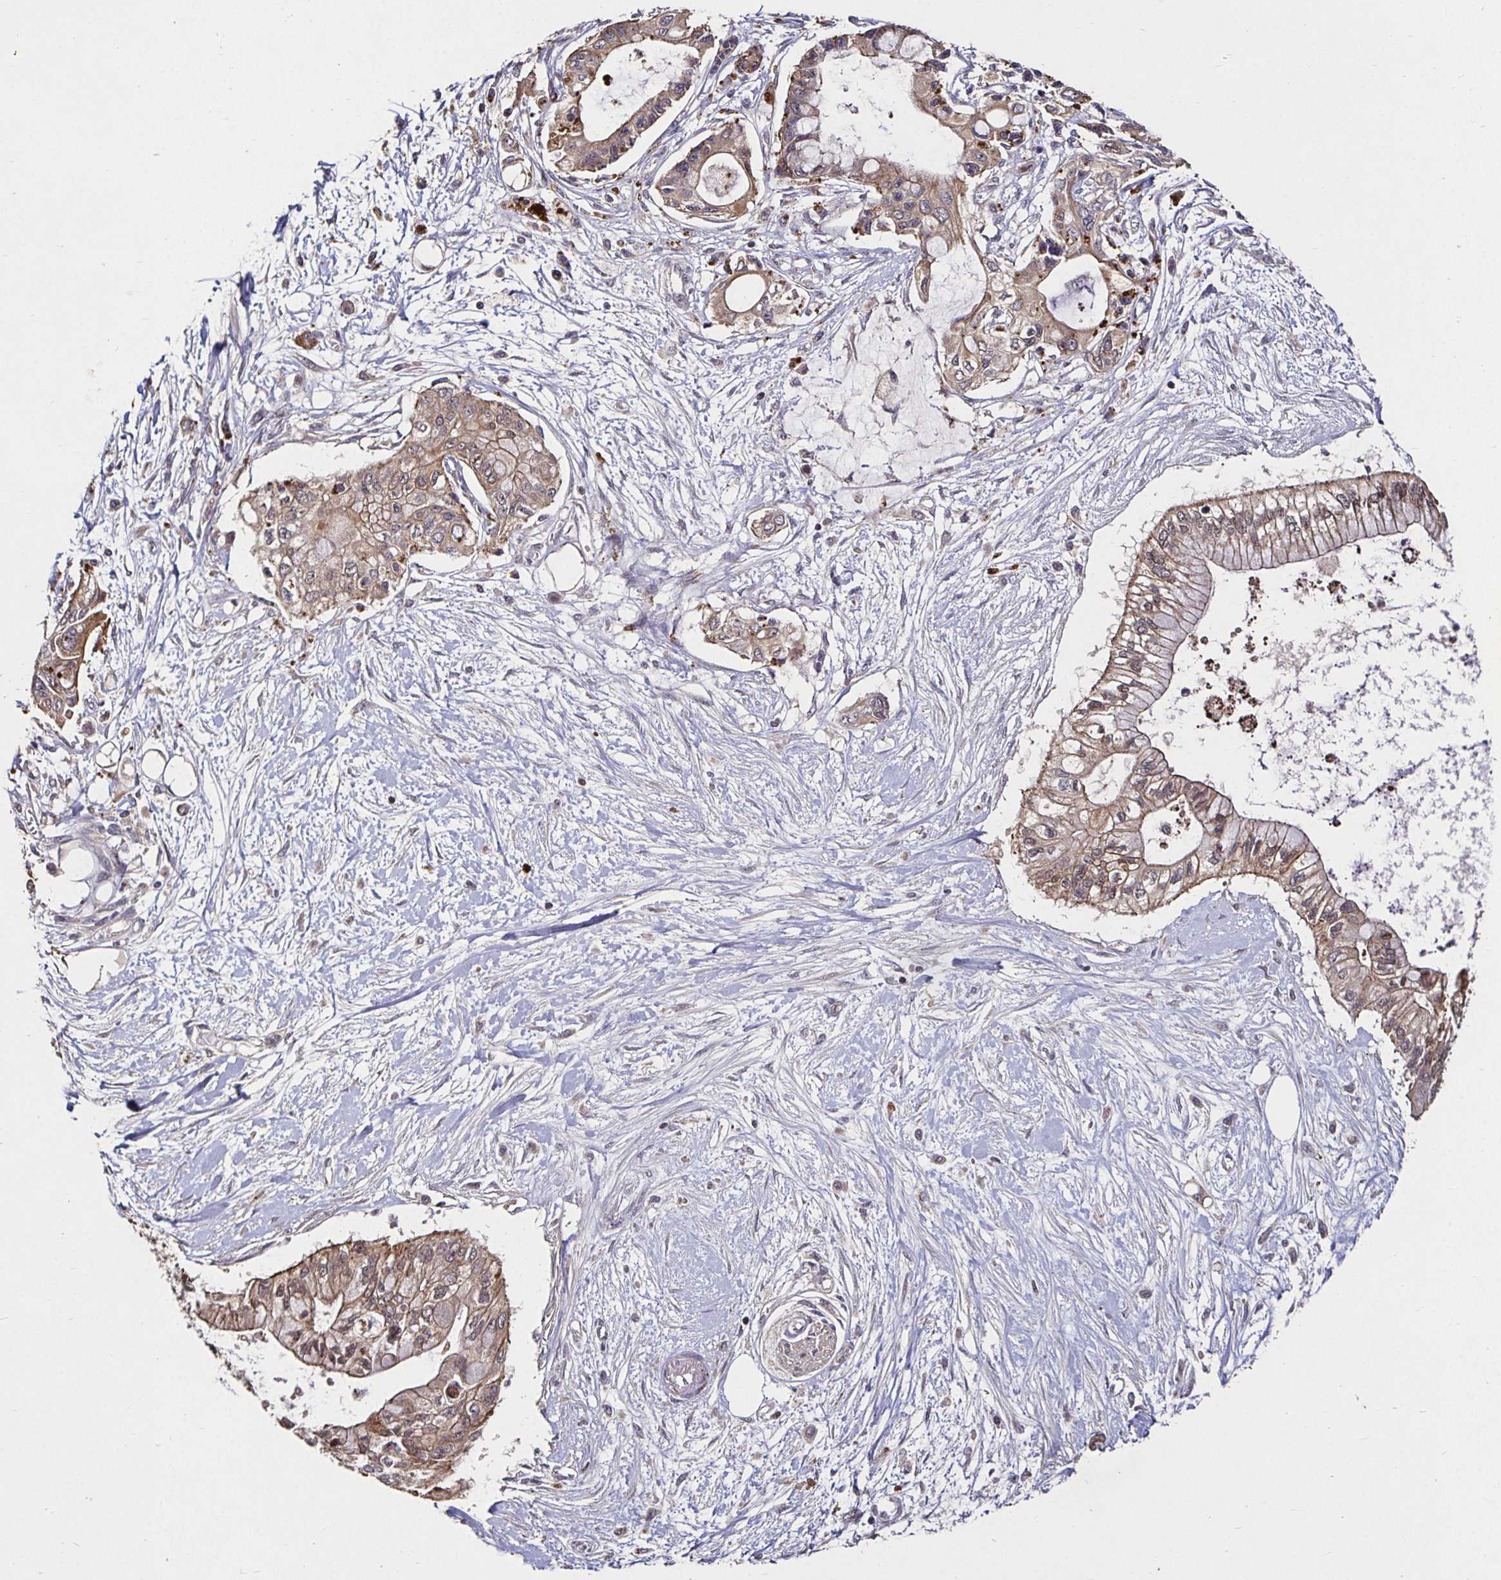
{"staining": {"intensity": "weak", "quantity": "25%-75%", "location": "cytoplasmic/membranous"}, "tissue": "pancreatic cancer", "cell_type": "Tumor cells", "image_type": "cancer", "snomed": [{"axis": "morphology", "description": "Adenocarcinoma, NOS"}, {"axis": "topography", "description": "Pancreas"}], "caption": "The photomicrograph reveals immunohistochemical staining of adenocarcinoma (pancreatic). There is weak cytoplasmic/membranous expression is present in about 25%-75% of tumor cells. The staining is performed using DAB (3,3'-diaminobenzidine) brown chromogen to label protein expression. The nuclei are counter-stained blue using hematoxylin.", "gene": "SMYD3", "patient": {"sex": "female", "age": 77}}